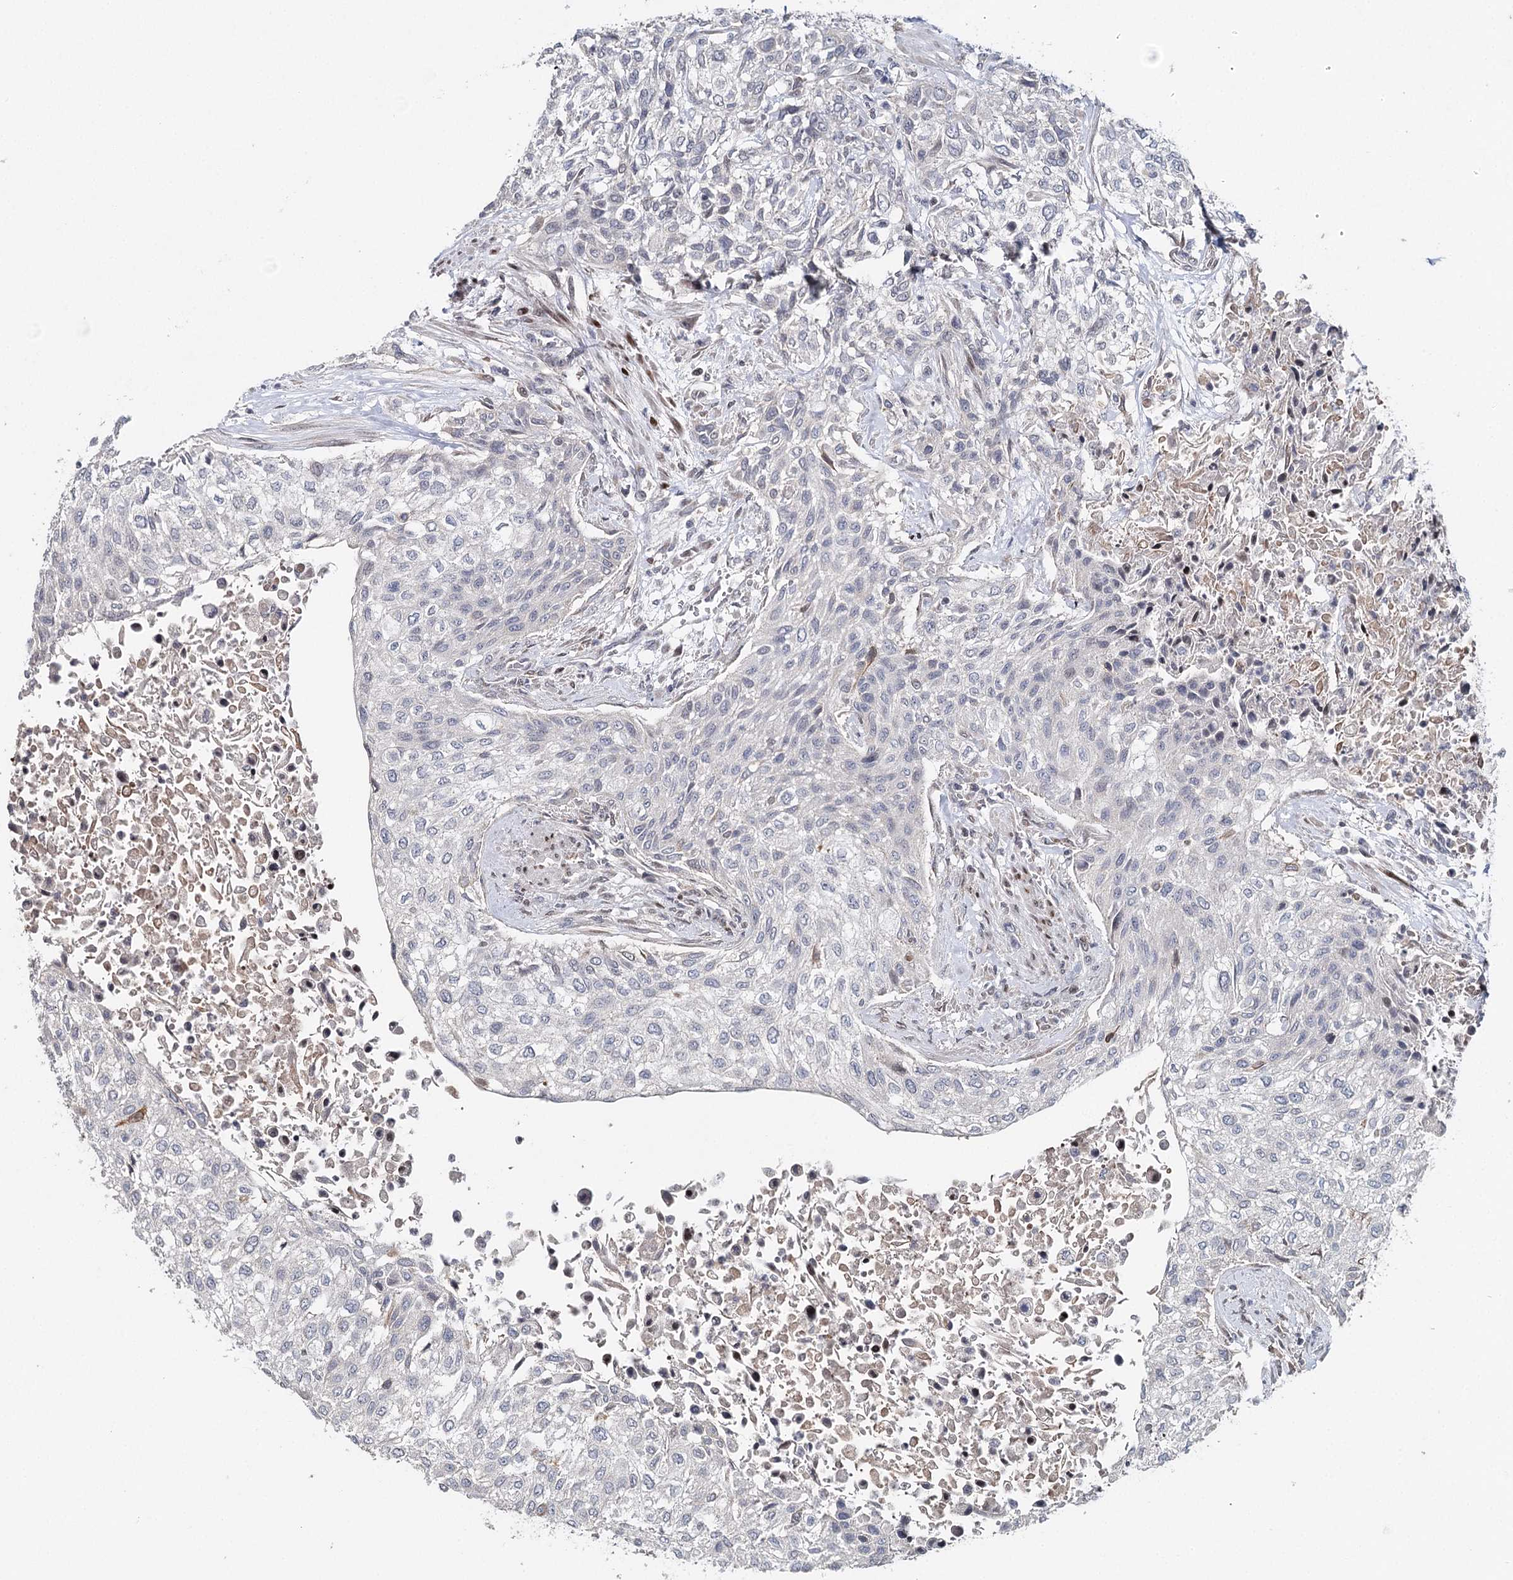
{"staining": {"intensity": "negative", "quantity": "none", "location": "none"}, "tissue": "urothelial cancer", "cell_type": "Tumor cells", "image_type": "cancer", "snomed": [{"axis": "morphology", "description": "Normal tissue, NOS"}, {"axis": "morphology", "description": "Urothelial carcinoma, NOS"}, {"axis": "topography", "description": "Urinary bladder"}, {"axis": "topography", "description": "Peripheral nerve tissue"}], "caption": "The image shows no significant expression in tumor cells of transitional cell carcinoma. (DAB immunohistochemistry visualized using brightfield microscopy, high magnification).", "gene": "FRMD4A", "patient": {"sex": "male", "age": 35}}